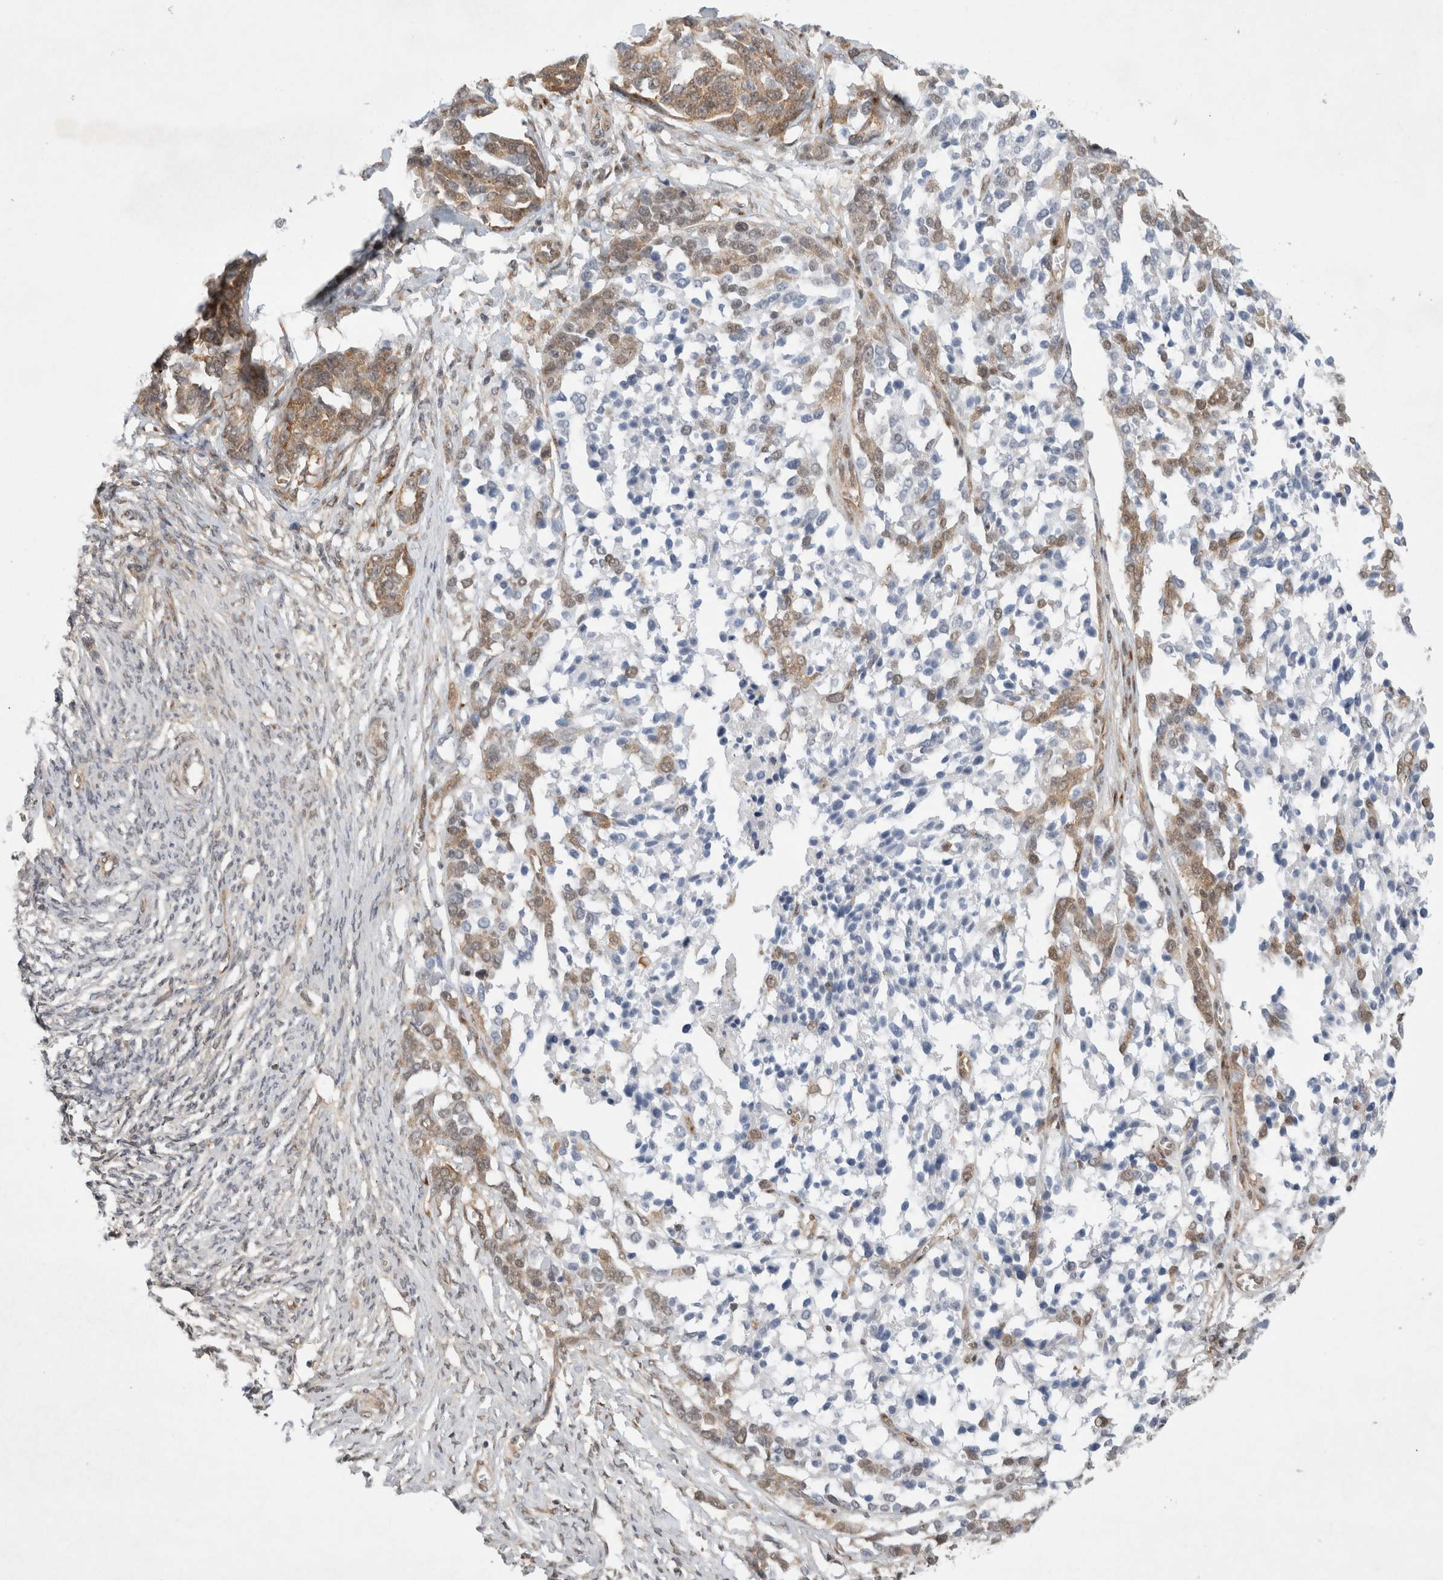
{"staining": {"intensity": "weak", "quantity": ">75%", "location": "cytoplasmic/membranous"}, "tissue": "ovarian cancer", "cell_type": "Tumor cells", "image_type": "cancer", "snomed": [{"axis": "morphology", "description": "Cystadenocarcinoma, serous, NOS"}, {"axis": "topography", "description": "Ovary"}], "caption": "Ovarian cancer stained for a protein demonstrates weak cytoplasmic/membranous positivity in tumor cells.", "gene": "WIPF2", "patient": {"sex": "female", "age": 44}}